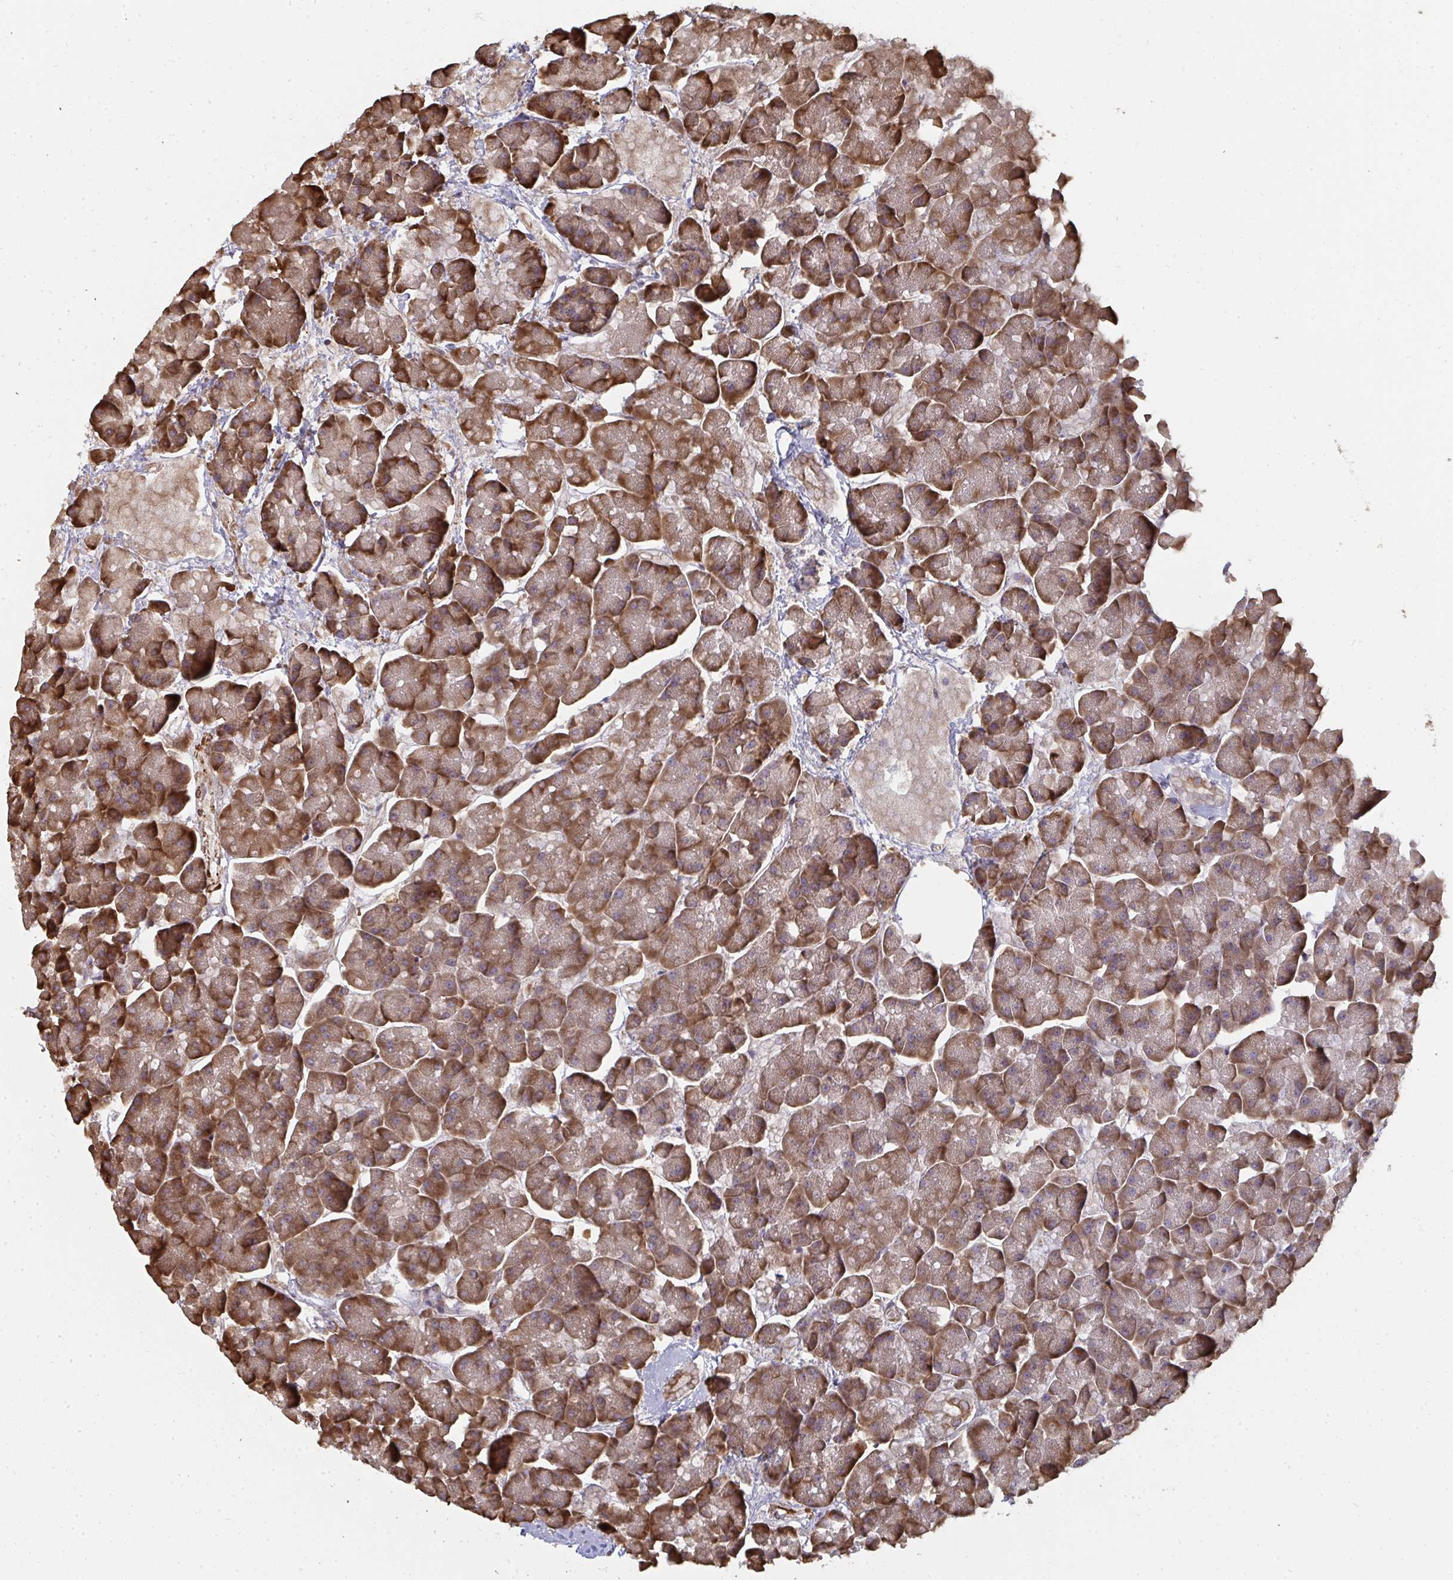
{"staining": {"intensity": "moderate", "quantity": ">75%", "location": "cytoplasmic/membranous"}, "tissue": "pancreas", "cell_type": "Exocrine glandular cells", "image_type": "normal", "snomed": [{"axis": "morphology", "description": "Normal tissue, NOS"}, {"axis": "topography", "description": "Pancreas"}, {"axis": "topography", "description": "Peripheral nerve tissue"}], "caption": "Immunohistochemical staining of benign human pancreas reveals moderate cytoplasmic/membranous protein expression in approximately >75% of exocrine glandular cells.", "gene": "ZFYVE28", "patient": {"sex": "male", "age": 54}}